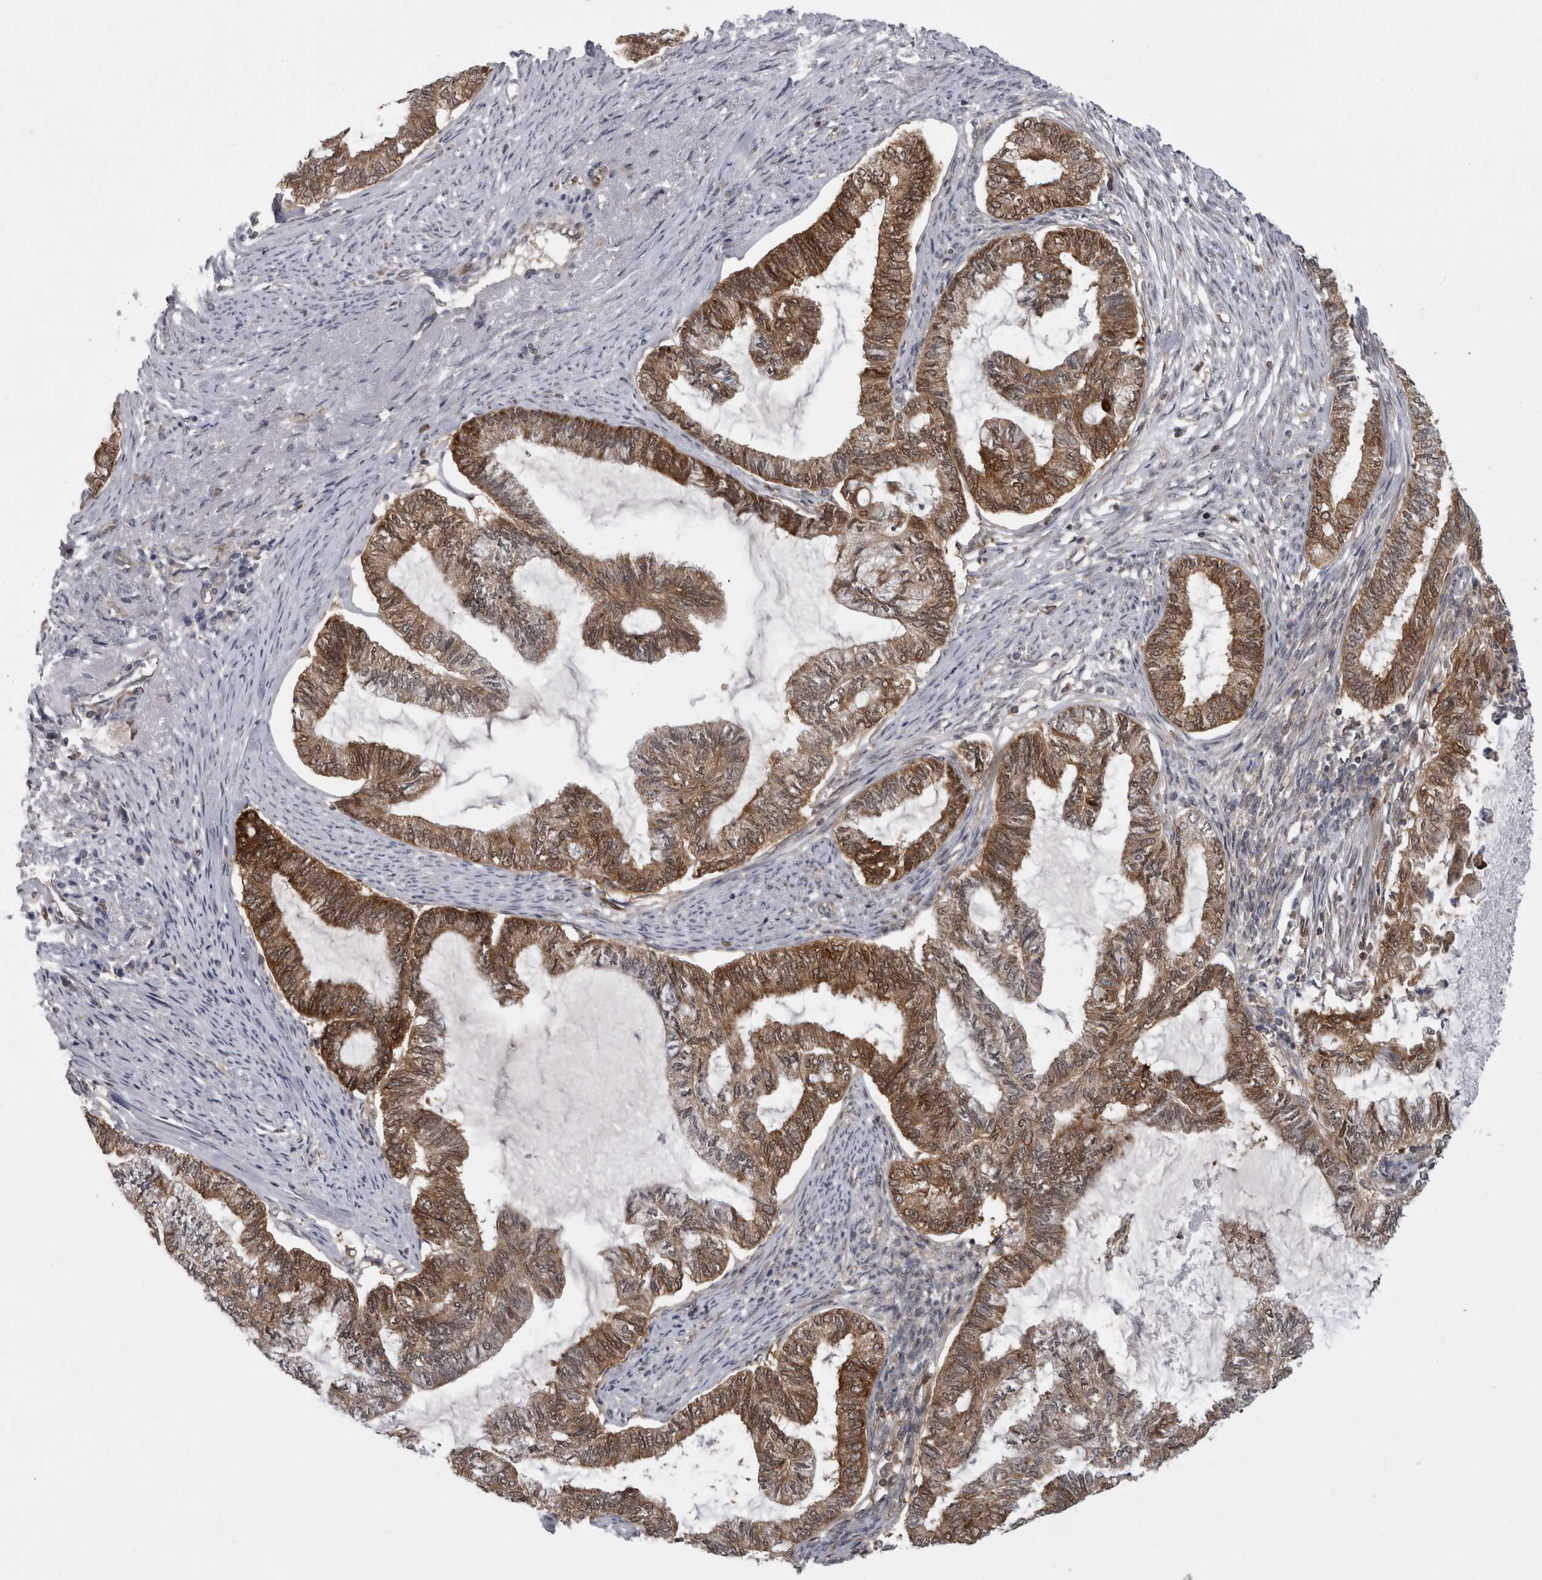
{"staining": {"intensity": "moderate", "quantity": ">75%", "location": "cytoplasmic/membranous,nuclear"}, "tissue": "endometrial cancer", "cell_type": "Tumor cells", "image_type": "cancer", "snomed": [{"axis": "morphology", "description": "Adenocarcinoma, NOS"}, {"axis": "topography", "description": "Endometrium"}], "caption": "Tumor cells demonstrate medium levels of moderate cytoplasmic/membranous and nuclear positivity in approximately >75% of cells in endometrial adenocarcinoma. Immunohistochemistry stains the protein in brown and the nuclei are stained blue.", "gene": "CACYBP", "patient": {"sex": "female", "age": 86}}